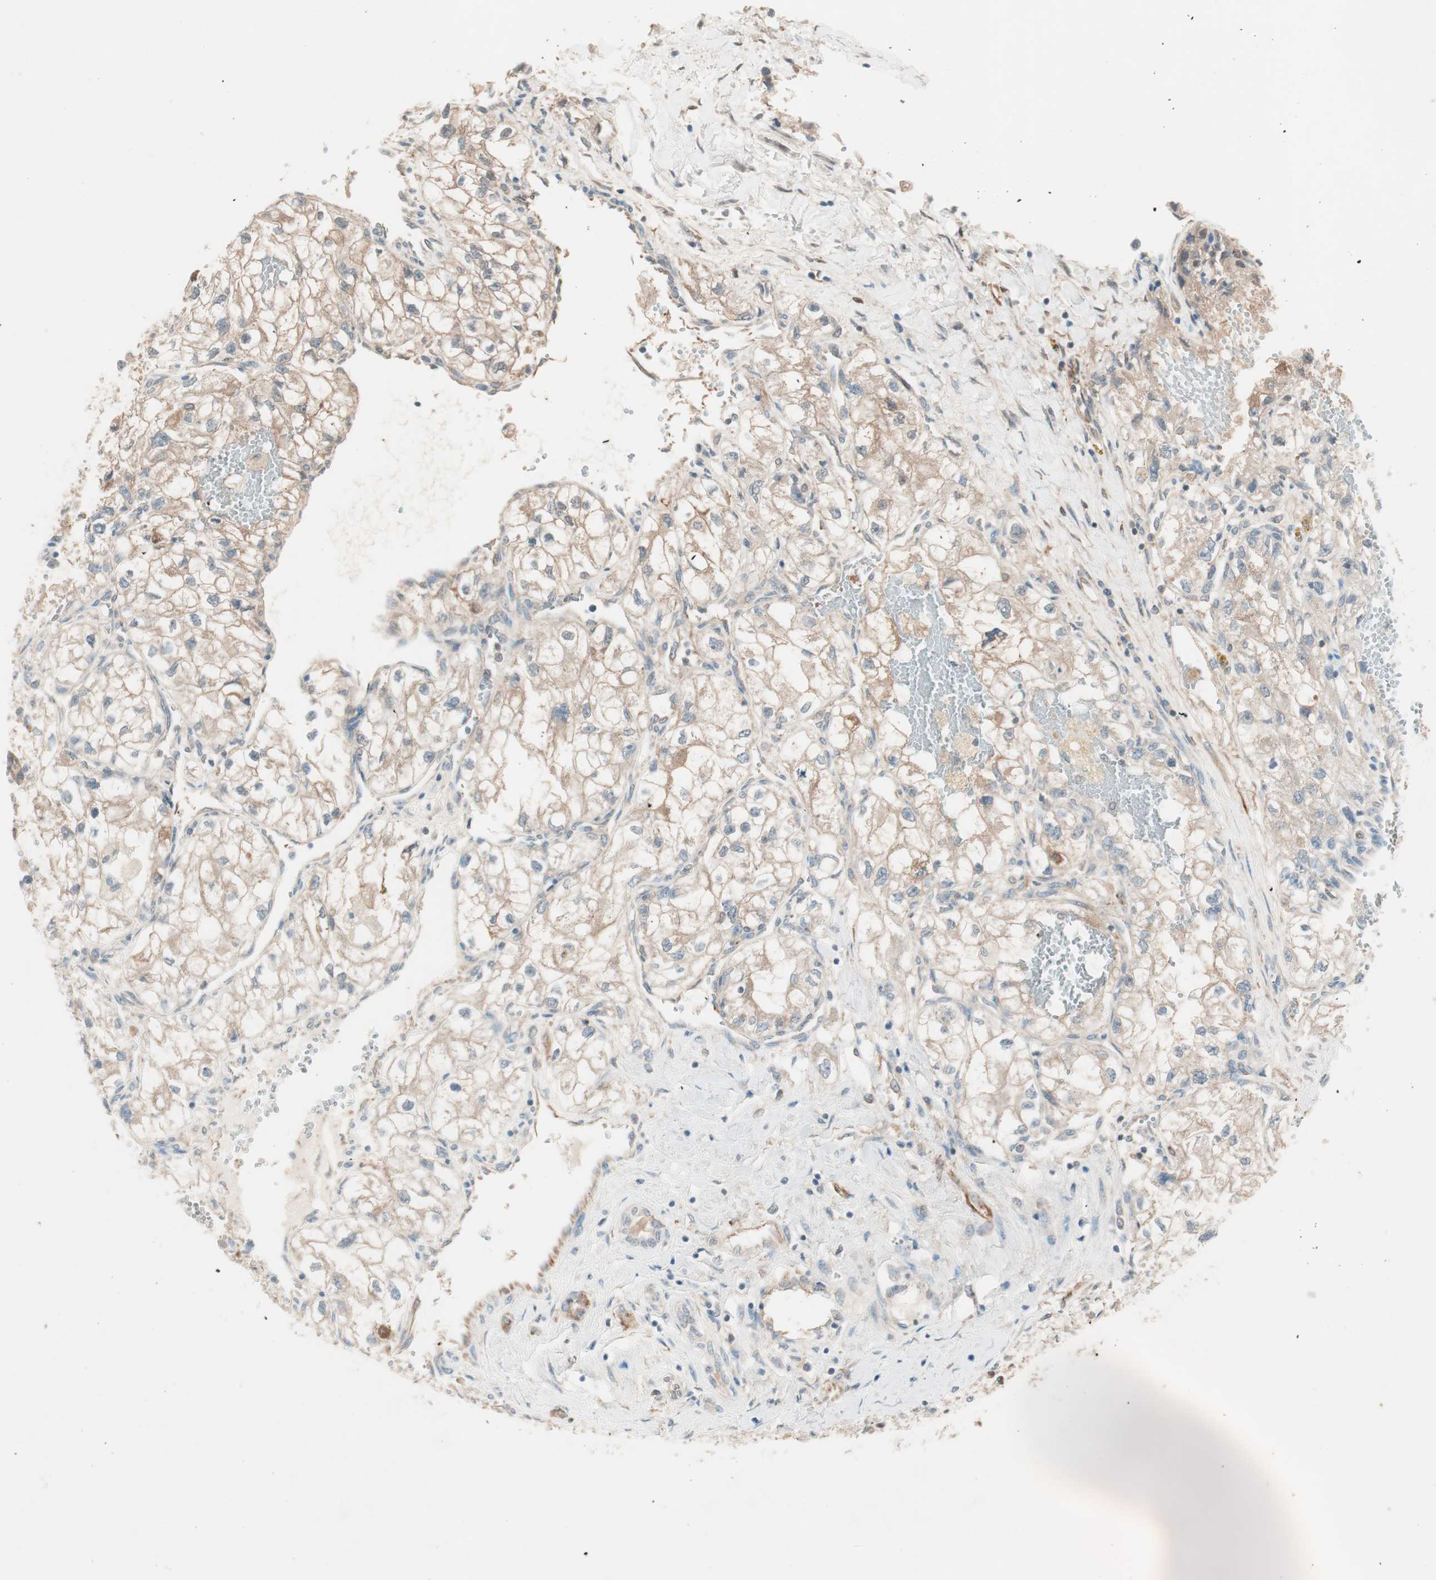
{"staining": {"intensity": "weak", "quantity": ">75%", "location": "cytoplasmic/membranous"}, "tissue": "renal cancer", "cell_type": "Tumor cells", "image_type": "cancer", "snomed": [{"axis": "morphology", "description": "Adenocarcinoma, NOS"}, {"axis": "topography", "description": "Kidney"}], "caption": "Immunohistochemical staining of renal cancer (adenocarcinoma) reveals low levels of weak cytoplasmic/membranous protein staining in approximately >75% of tumor cells.", "gene": "GALT", "patient": {"sex": "female", "age": 70}}